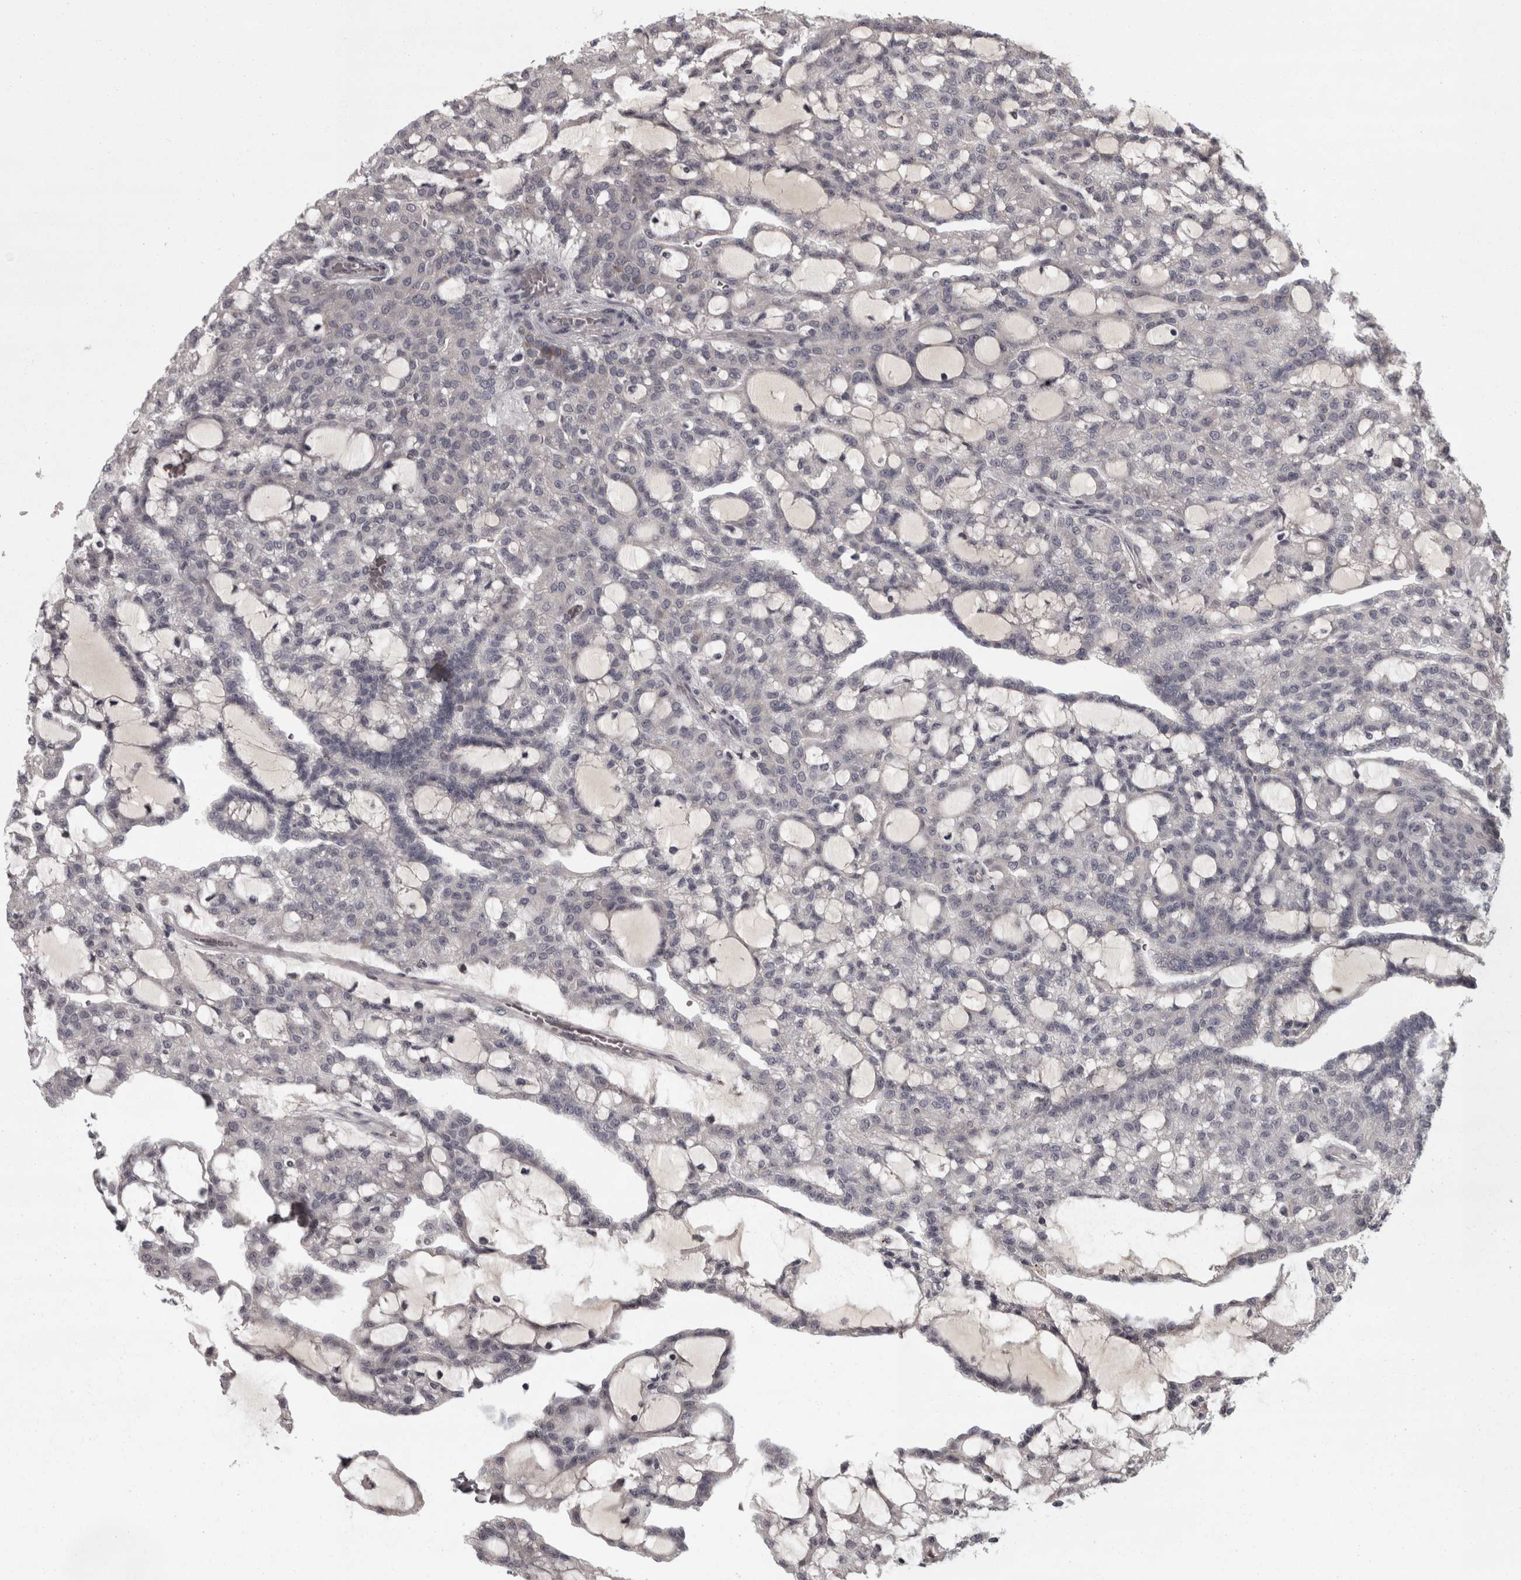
{"staining": {"intensity": "negative", "quantity": "none", "location": "none"}, "tissue": "renal cancer", "cell_type": "Tumor cells", "image_type": "cancer", "snomed": [{"axis": "morphology", "description": "Adenocarcinoma, NOS"}, {"axis": "topography", "description": "Kidney"}], "caption": "DAB immunohistochemical staining of human renal cancer displays no significant expression in tumor cells.", "gene": "PCDH17", "patient": {"sex": "male", "age": 63}}